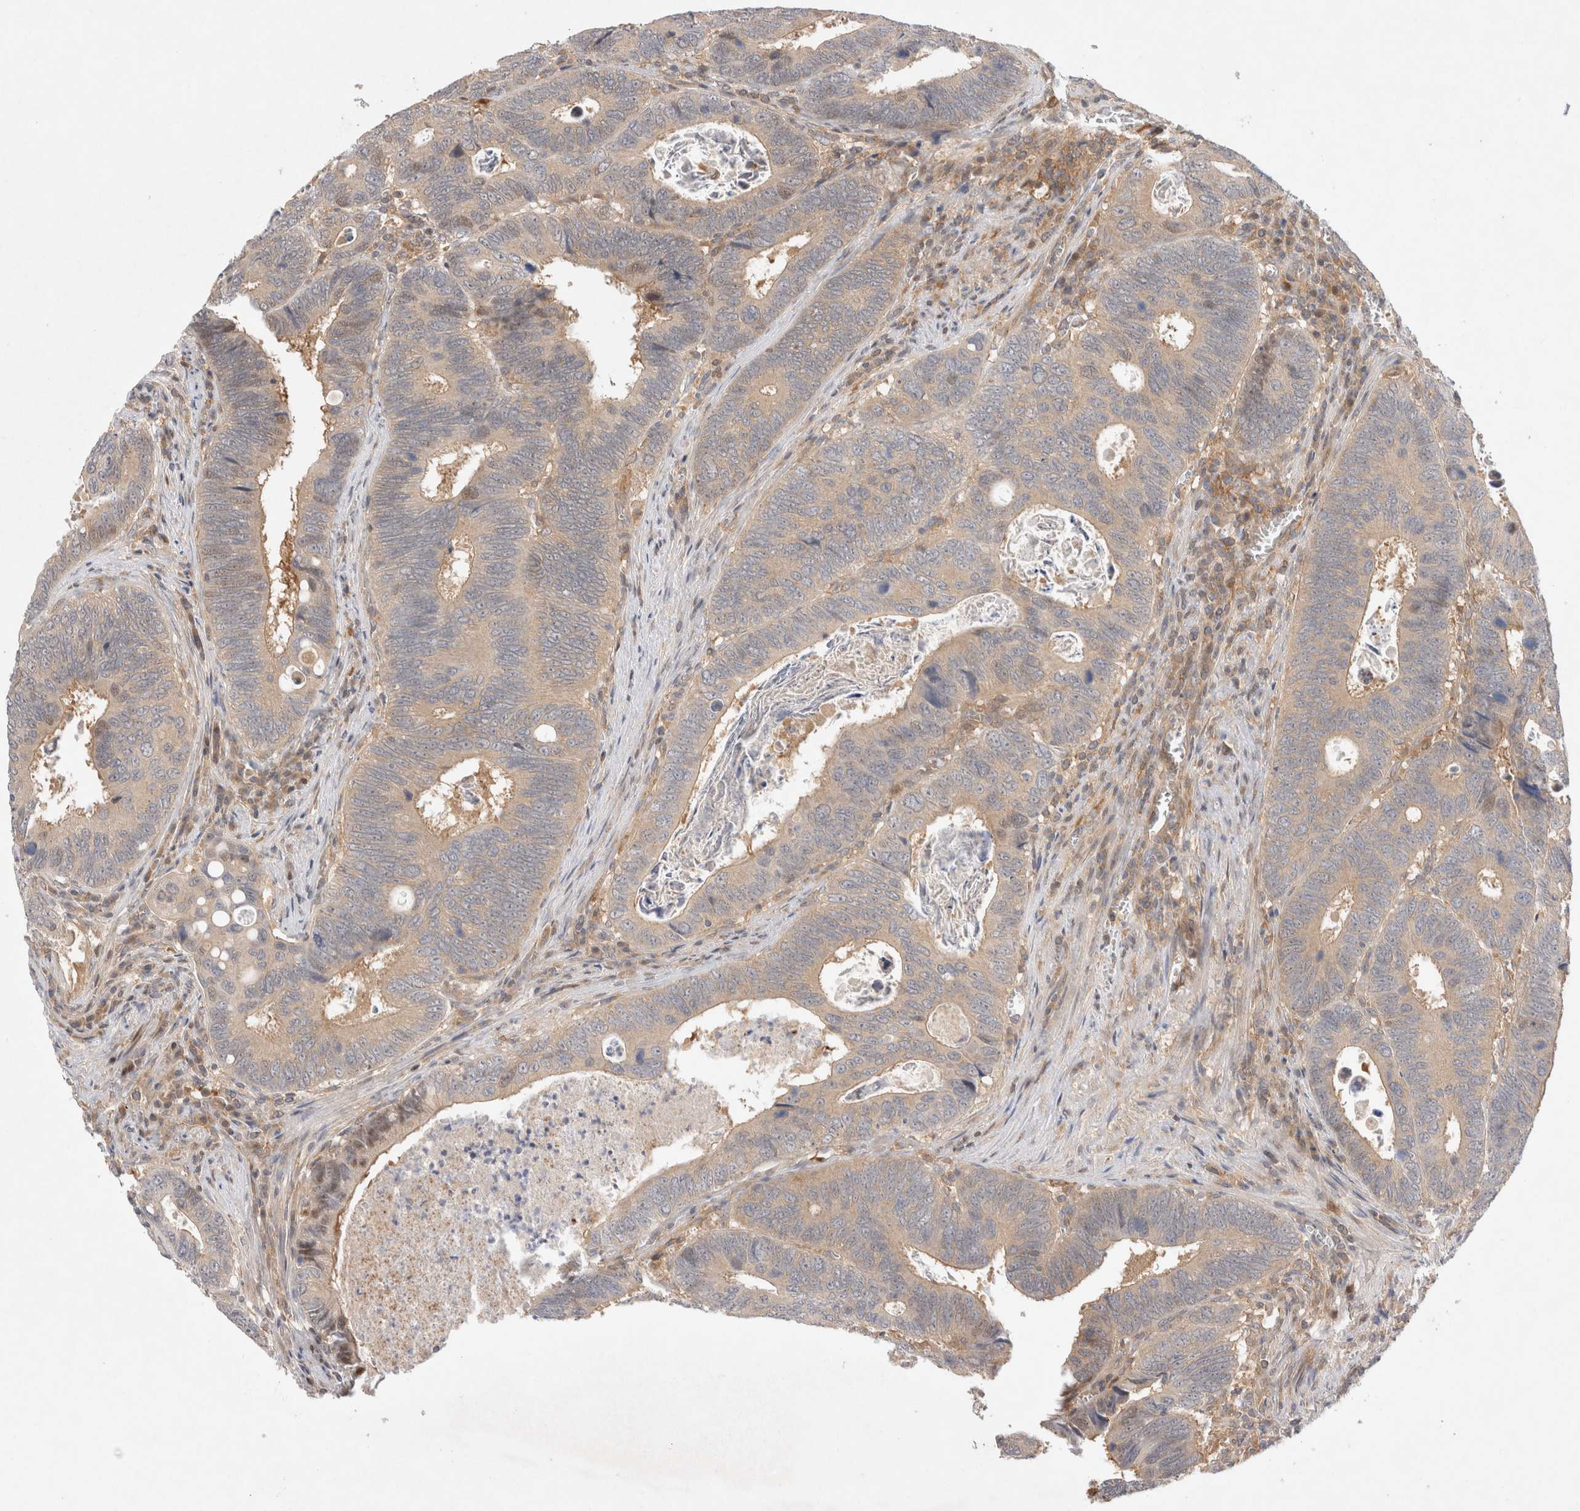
{"staining": {"intensity": "weak", "quantity": ">75%", "location": "cytoplasmic/membranous"}, "tissue": "colorectal cancer", "cell_type": "Tumor cells", "image_type": "cancer", "snomed": [{"axis": "morphology", "description": "Adenocarcinoma, NOS"}, {"axis": "topography", "description": "Colon"}], "caption": "Immunohistochemistry histopathology image of neoplastic tissue: human adenocarcinoma (colorectal) stained using immunohistochemistry exhibits low levels of weak protein expression localized specifically in the cytoplasmic/membranous of tumor cells, appearing as a cytoplasmic/membranous brown color.", "gene": "HTT", "patient": {"sex": "male", "age": 72}}